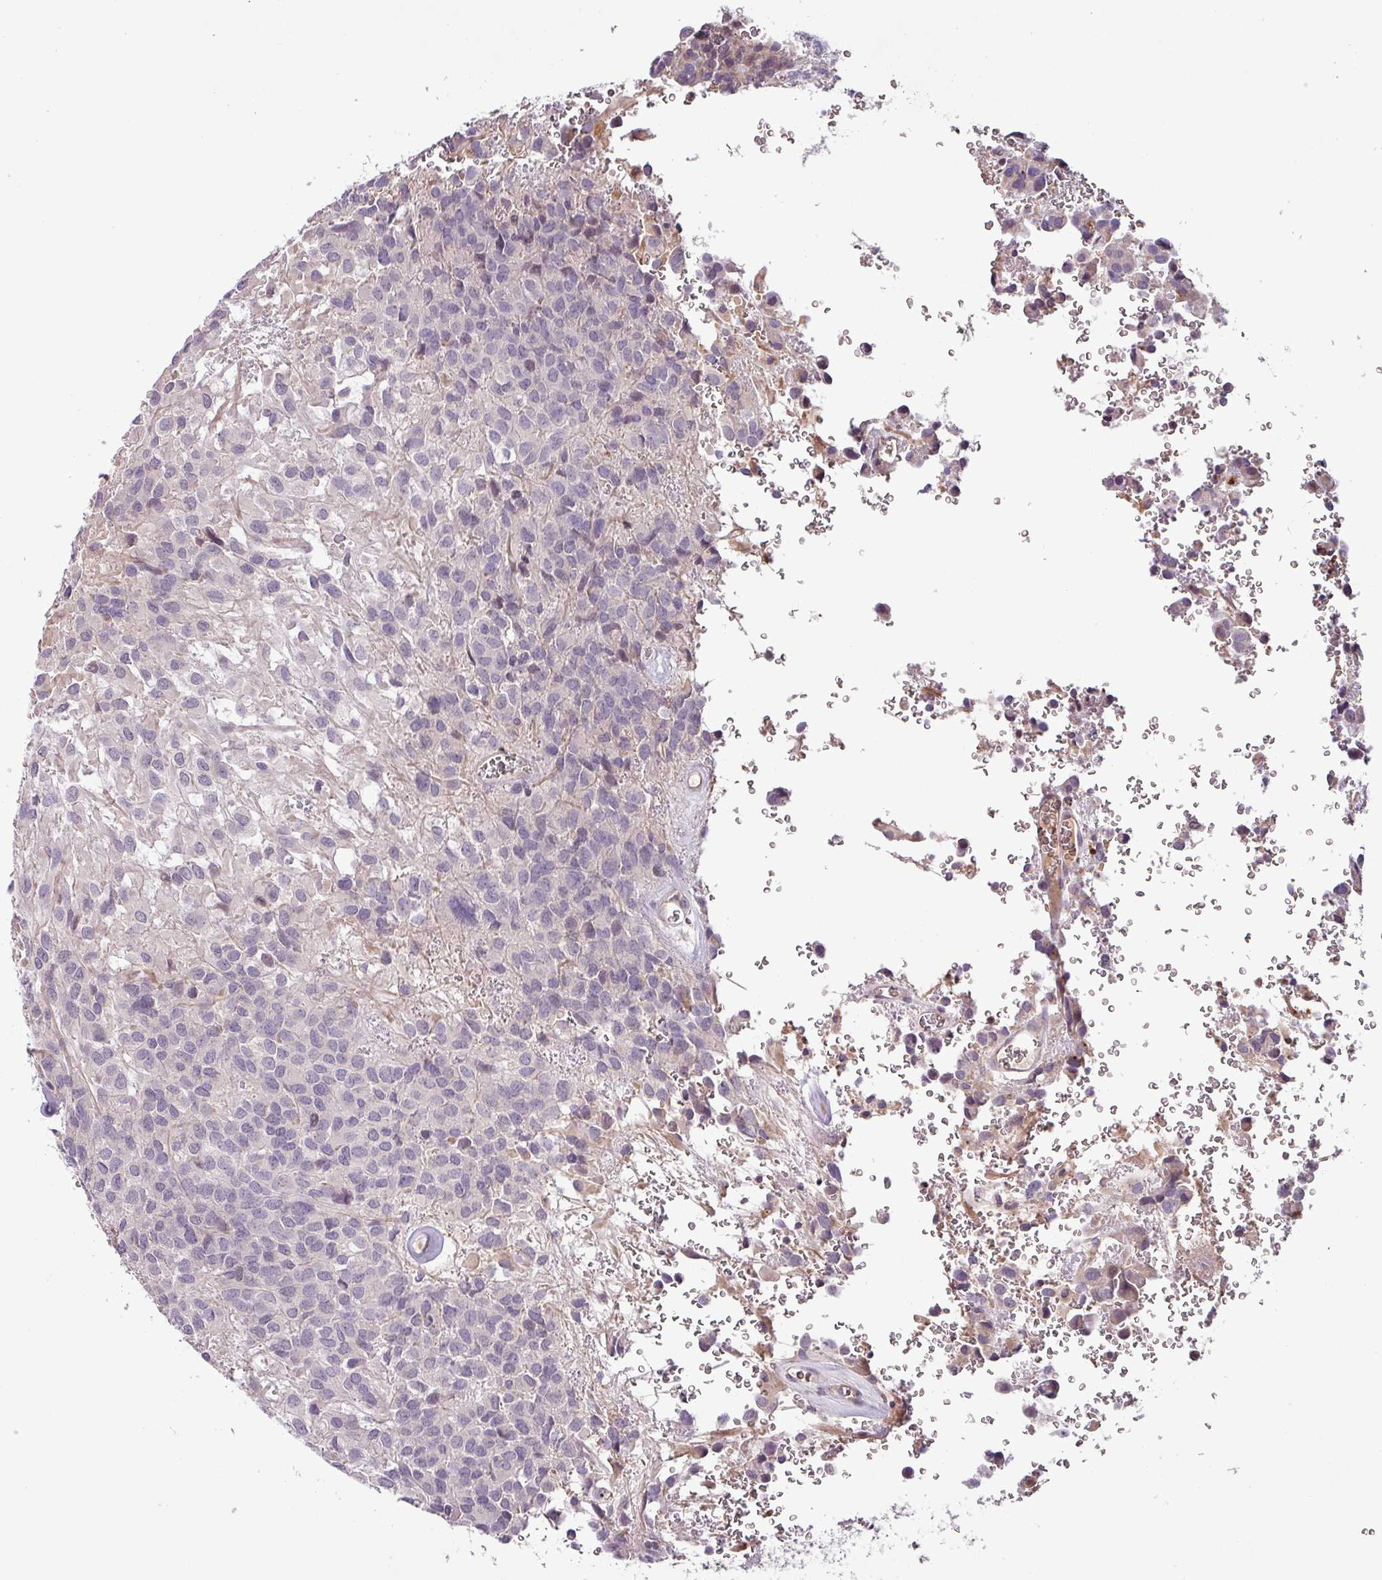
{"staining": {"intensity": "negative", "quantity": "none", "location": "none"}, "tissue": "glioma", "cell_type": "Tumor cells", "image_type": "cancer", "snomed": [{"axis": "morphology", "description": "Glioma, malignant, Low grade"}, {"axis": "topography", "description": "Brain"}], "caption": "High magnification brightfield microscopy of glioma stained with DAB (3,3'-diaminobenzidine) (brown) and counterstained with hematoxylin (blue): tumor cells show no significant positivity.", "gene": "SLC5A10", "patient": {"sex": "male", "age": 56}}